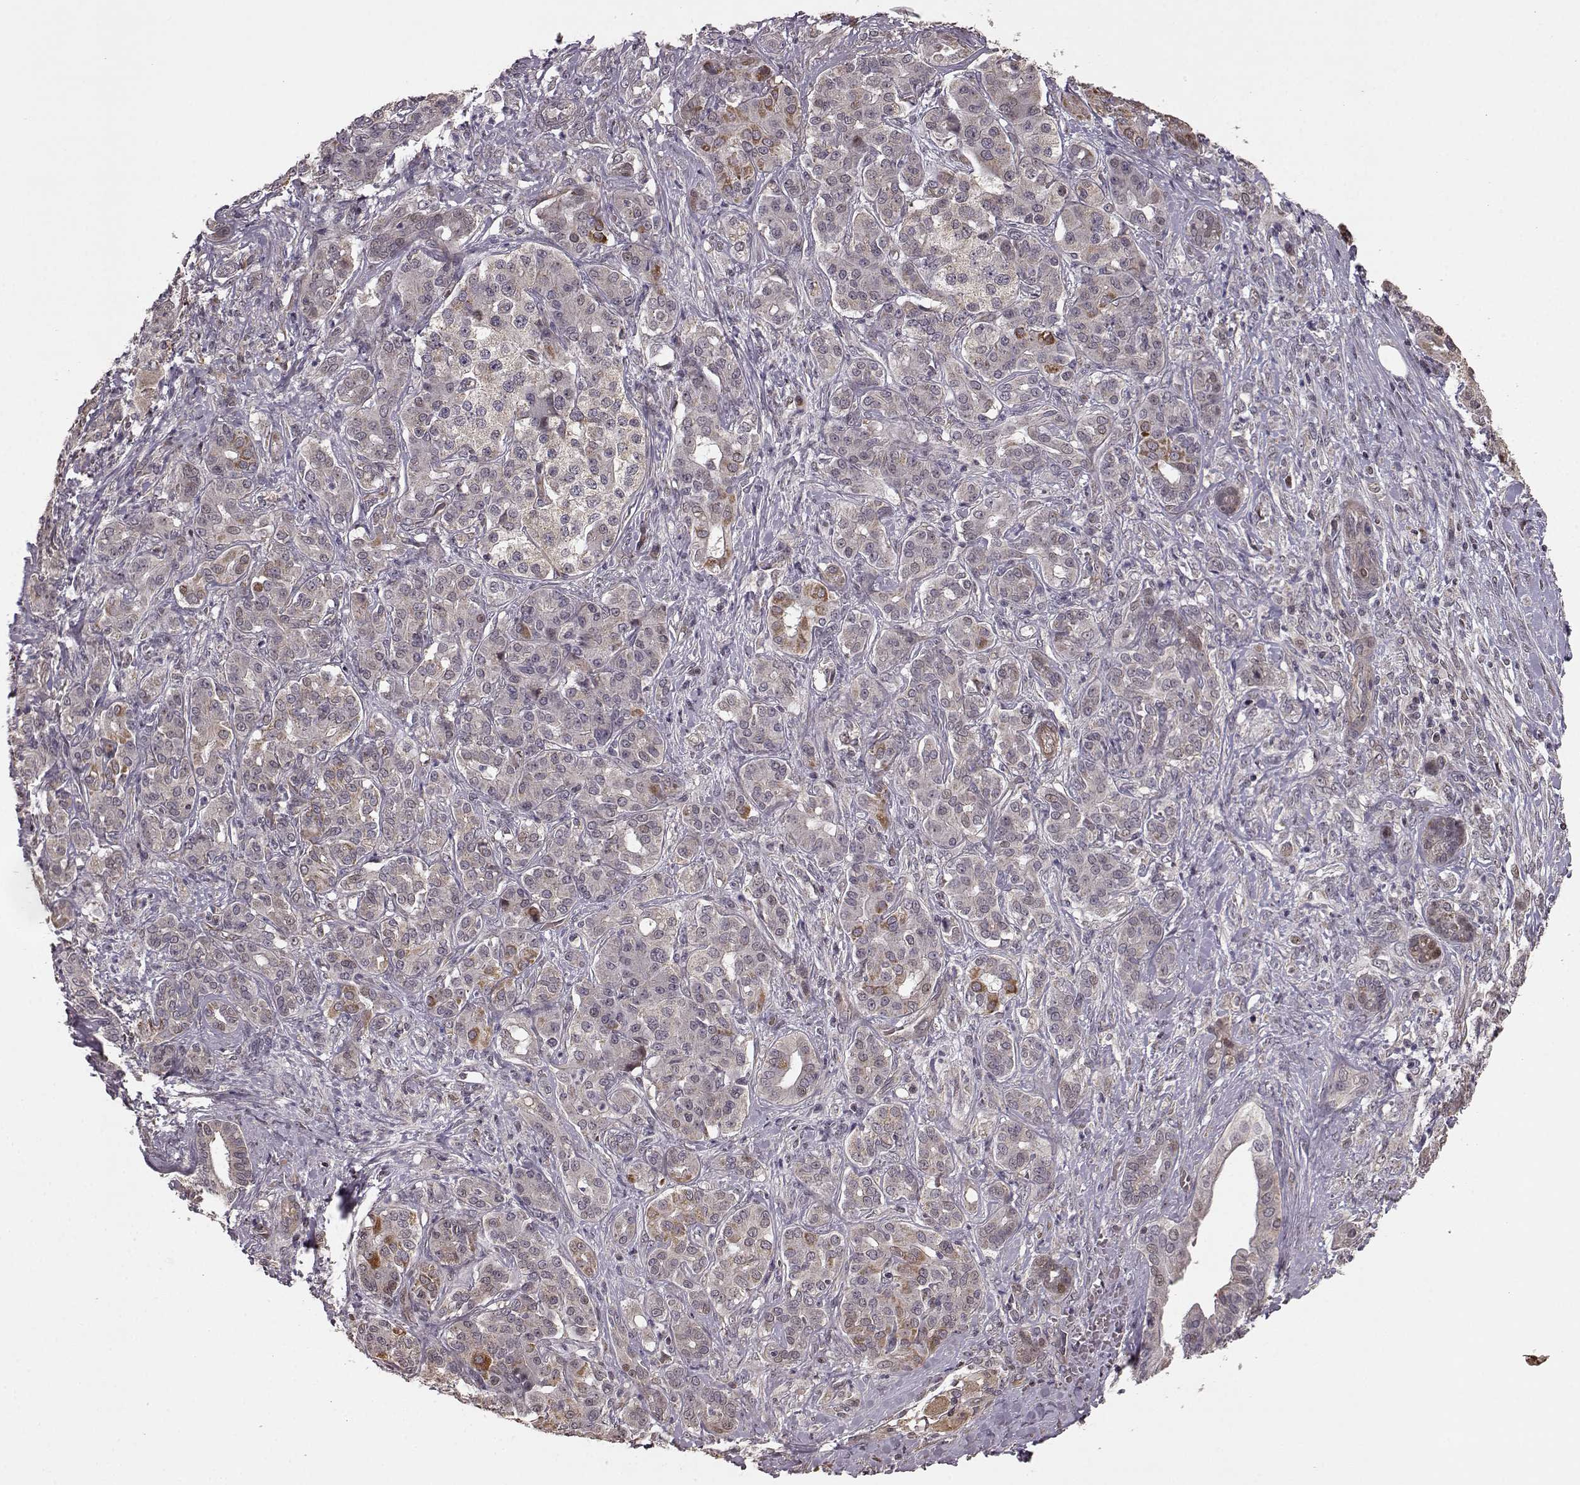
{"staining": {"intensity": "moderate", "quantity": "<25%", "location": "cytoplasmic/membranous"}, "tissue": "pancreatic cancer", "cell_type": "Tumor cells", "image_type": "cancer", "snomed": [{"axis": "morphology", "description": "Normal tissue, NOS"}, {"axis": "morphology", "description": "Inflammation, NOS"}, {"axis": "morphology", "description": "Adenocarcinoma, NOS"}, {"axis": "topography", "description": "Pancreas"}], "caption": "High-power microscopy captured an immunohistochemistry (IHC) histopathology image of pancreatic cancer (adenocarcinoma), revealing moderate cytoplasmic/membranous staining in about <25% of tumor cells. (DAB IHC, brown staining for protein, blue staining for nuclei).", "gene": "BACH2", "patient": {"sex": "male", "age": 57}}